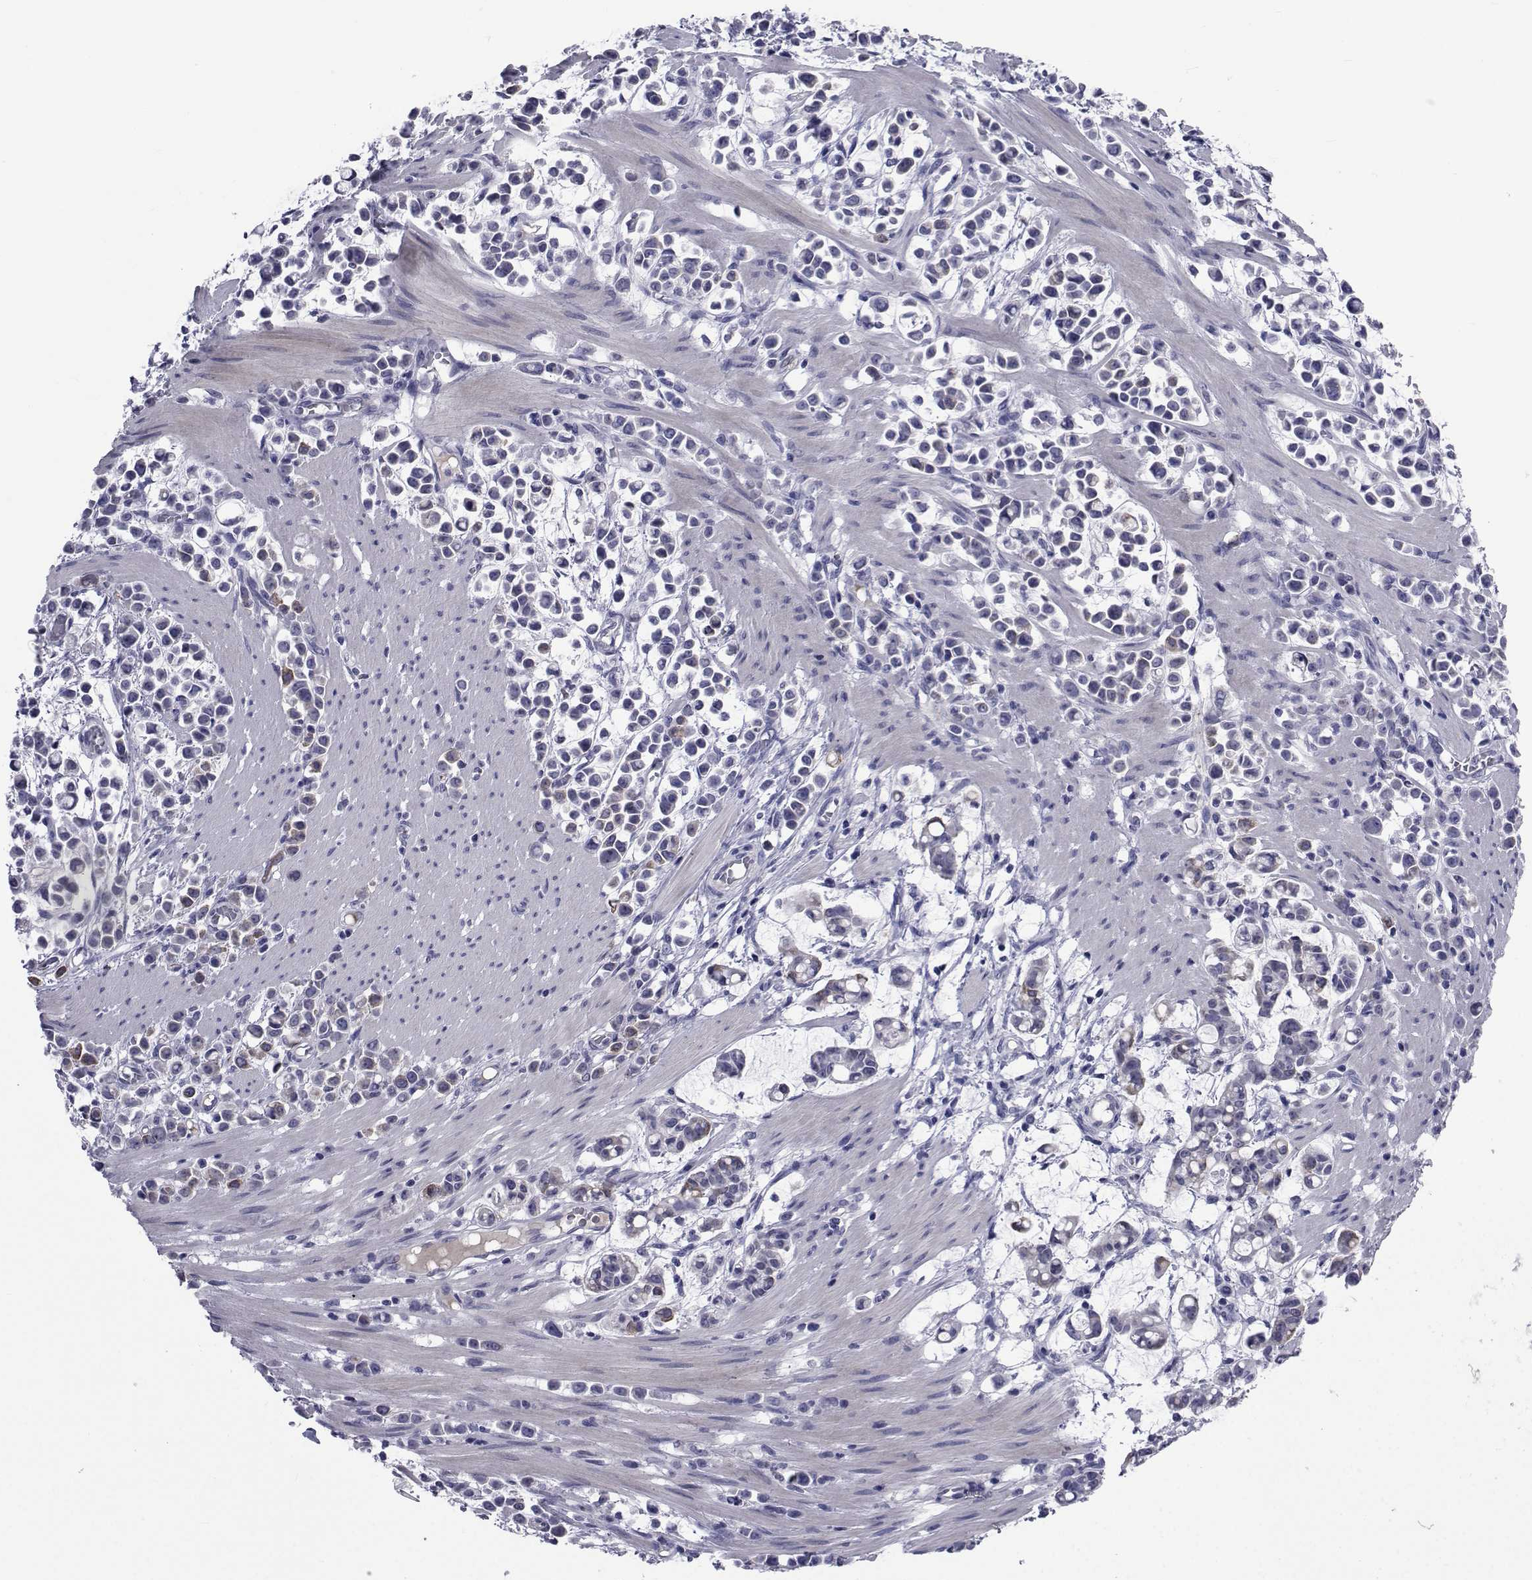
{"staining": {"intensity": "negative", "quantity": "none", "location": "none"}, "tissue": "stomach cancer", "cell_type": "Tumor cells", "image_type": "cancer", "snomed": [{"axis": "morphology", "description": "Adenocarcinoma, NOS"}, {"axis": "topography", "description": "Stomach"}], "caption": "The histopathology image shows no staining of tumor cells in stomach cancer (adenocarcinoma).", "gene": "SEMA5B", "patient": {"sex": "male", "age": 82}}